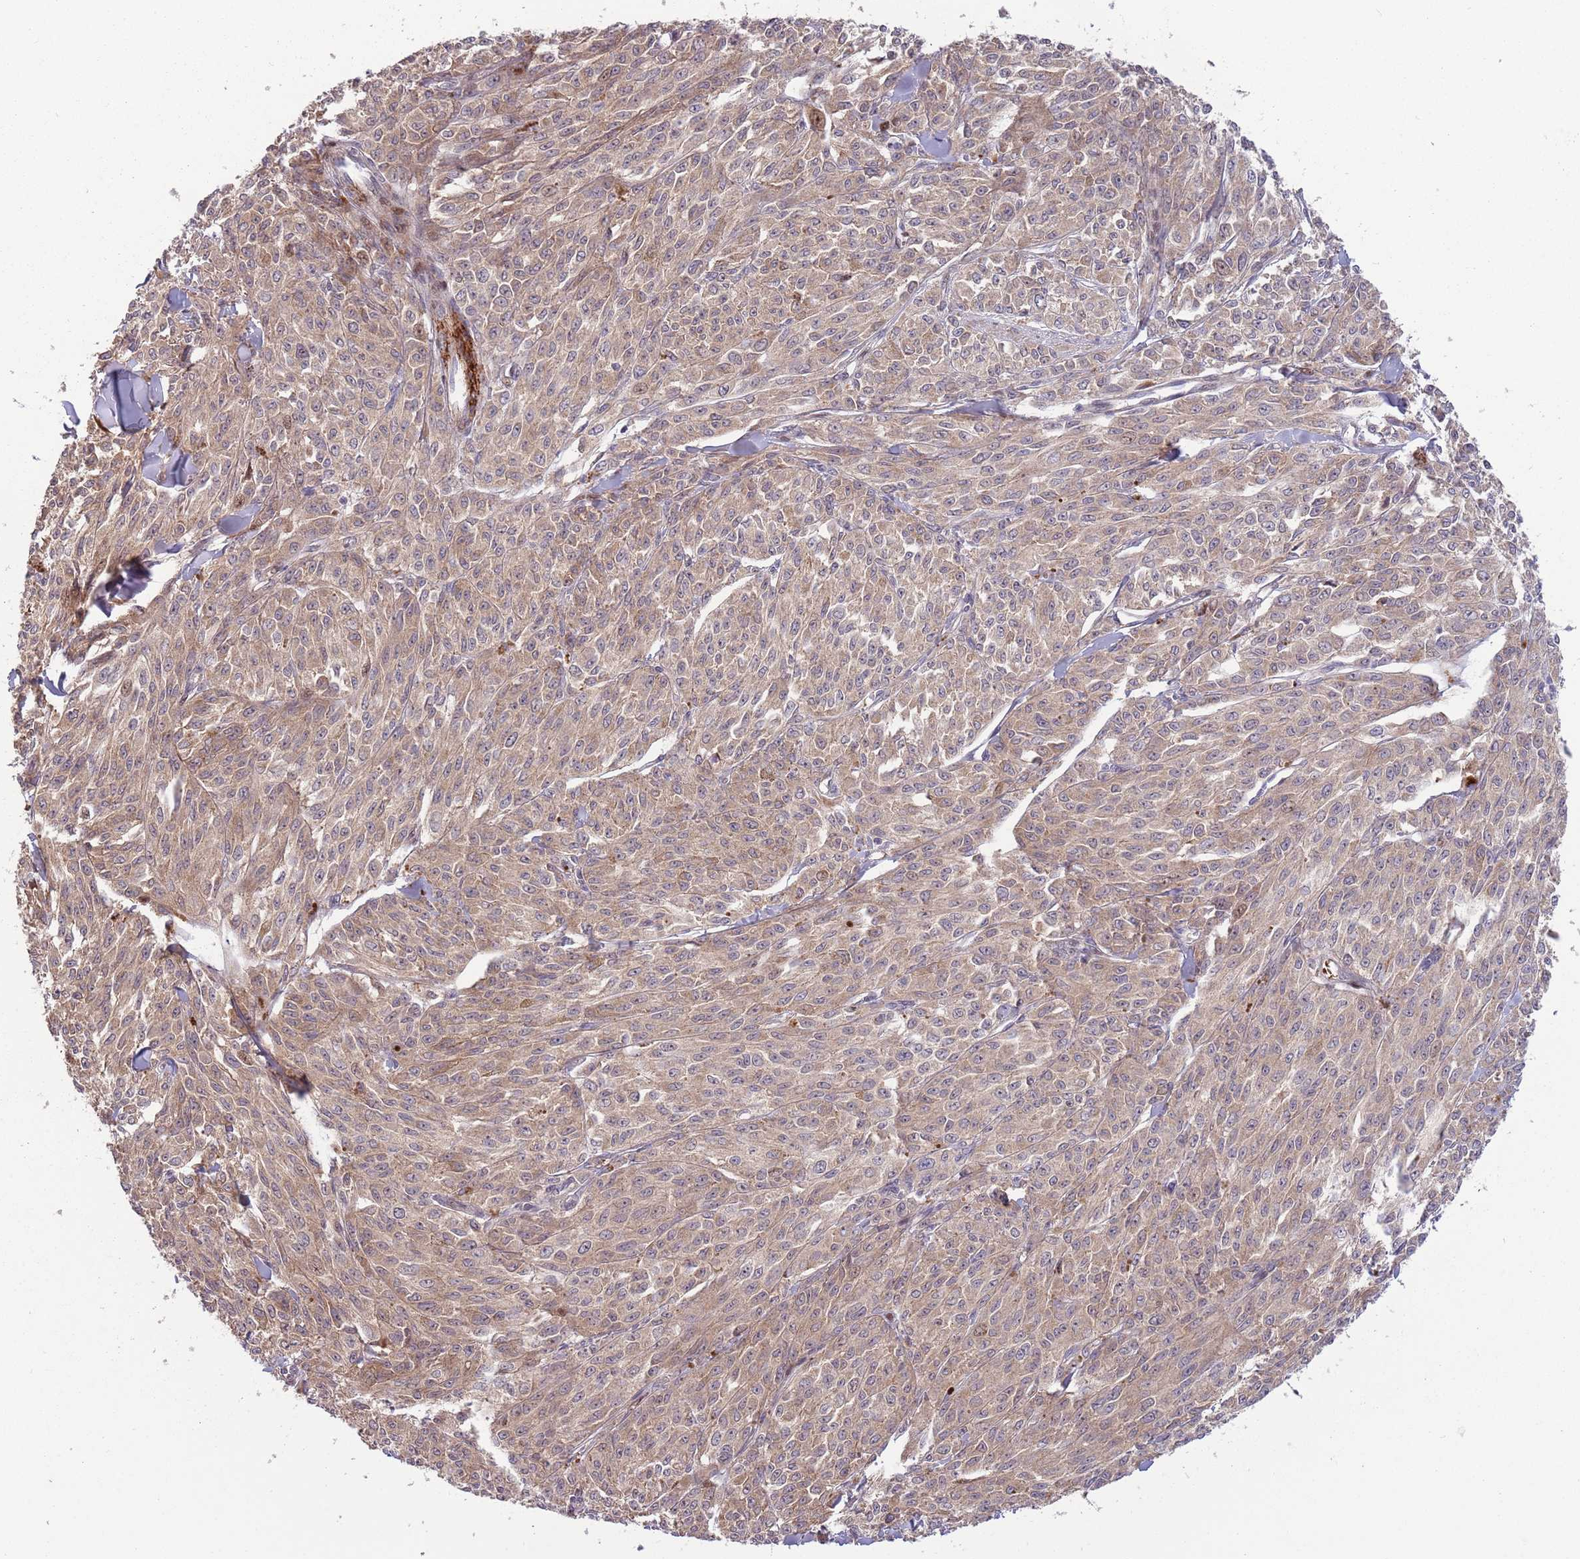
{"staining": {"intensity": "moderate", "quantity": ">75%", "location": "cytoplasmic/membranous"}, "tissue": "melanoma", "cell_type": "Tumor cells", "image_type": "cancer", "snomed": [{"axis": "morphology", "description": "Malignant melanoma, NOS"}, {"axis": "topography", "description": "Skin"}], "caption": "Tumor cells show moderate cytoplasmic/membranous staining in approximately >75% of cells in melanoma. The staining was performed using DAB (3,3'-diaminobenzidine) to visualize the protein expression in brown, while the nuclei were stained in blue with hematoxylin (Magnification: 20x).", "gene": "NT5DC4", "patient": {"sex": "female", "age": 52}}